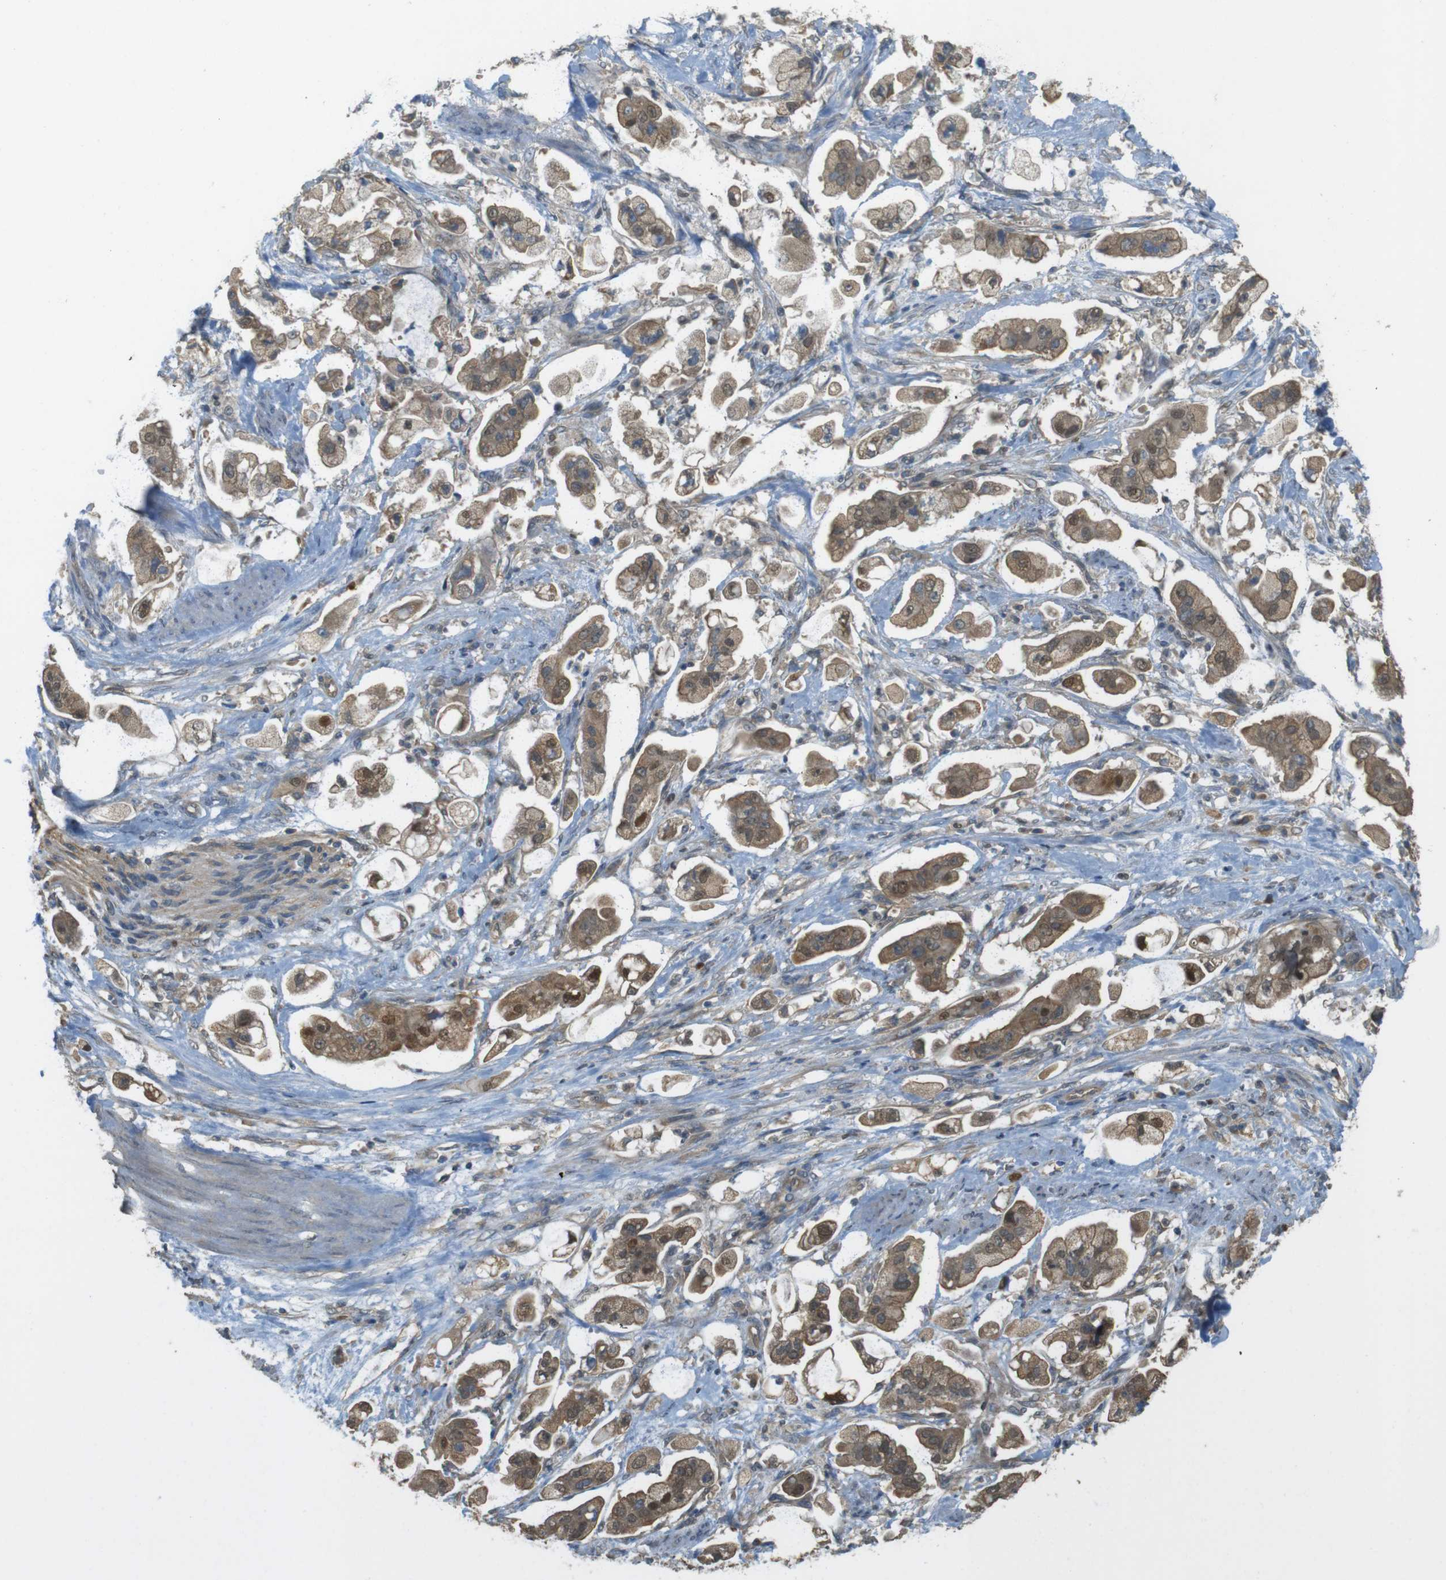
{"staining": {"intensity": "moderate", "quantity": ">75%", "location": "cytoplasmic/membranous"}, "tissue": "stomach cancer", "cell_type": "Tumor cells", "image_type": "cancer", "snomed": [{"axis": "morphology", "description": "Adenocarcinoma, NOS"}, {"axis": "topography", "description": "Stomach"}], "caption": "Approximately >75% of tumor cells in stomach cancer (adenocarcinoma) show moderate cytoplasmic/membranous protein expression as visualized by brown immunohistochemical staining.", "gene": "ZDHHC20", "patient": {"sex": "male", "age": 62}}